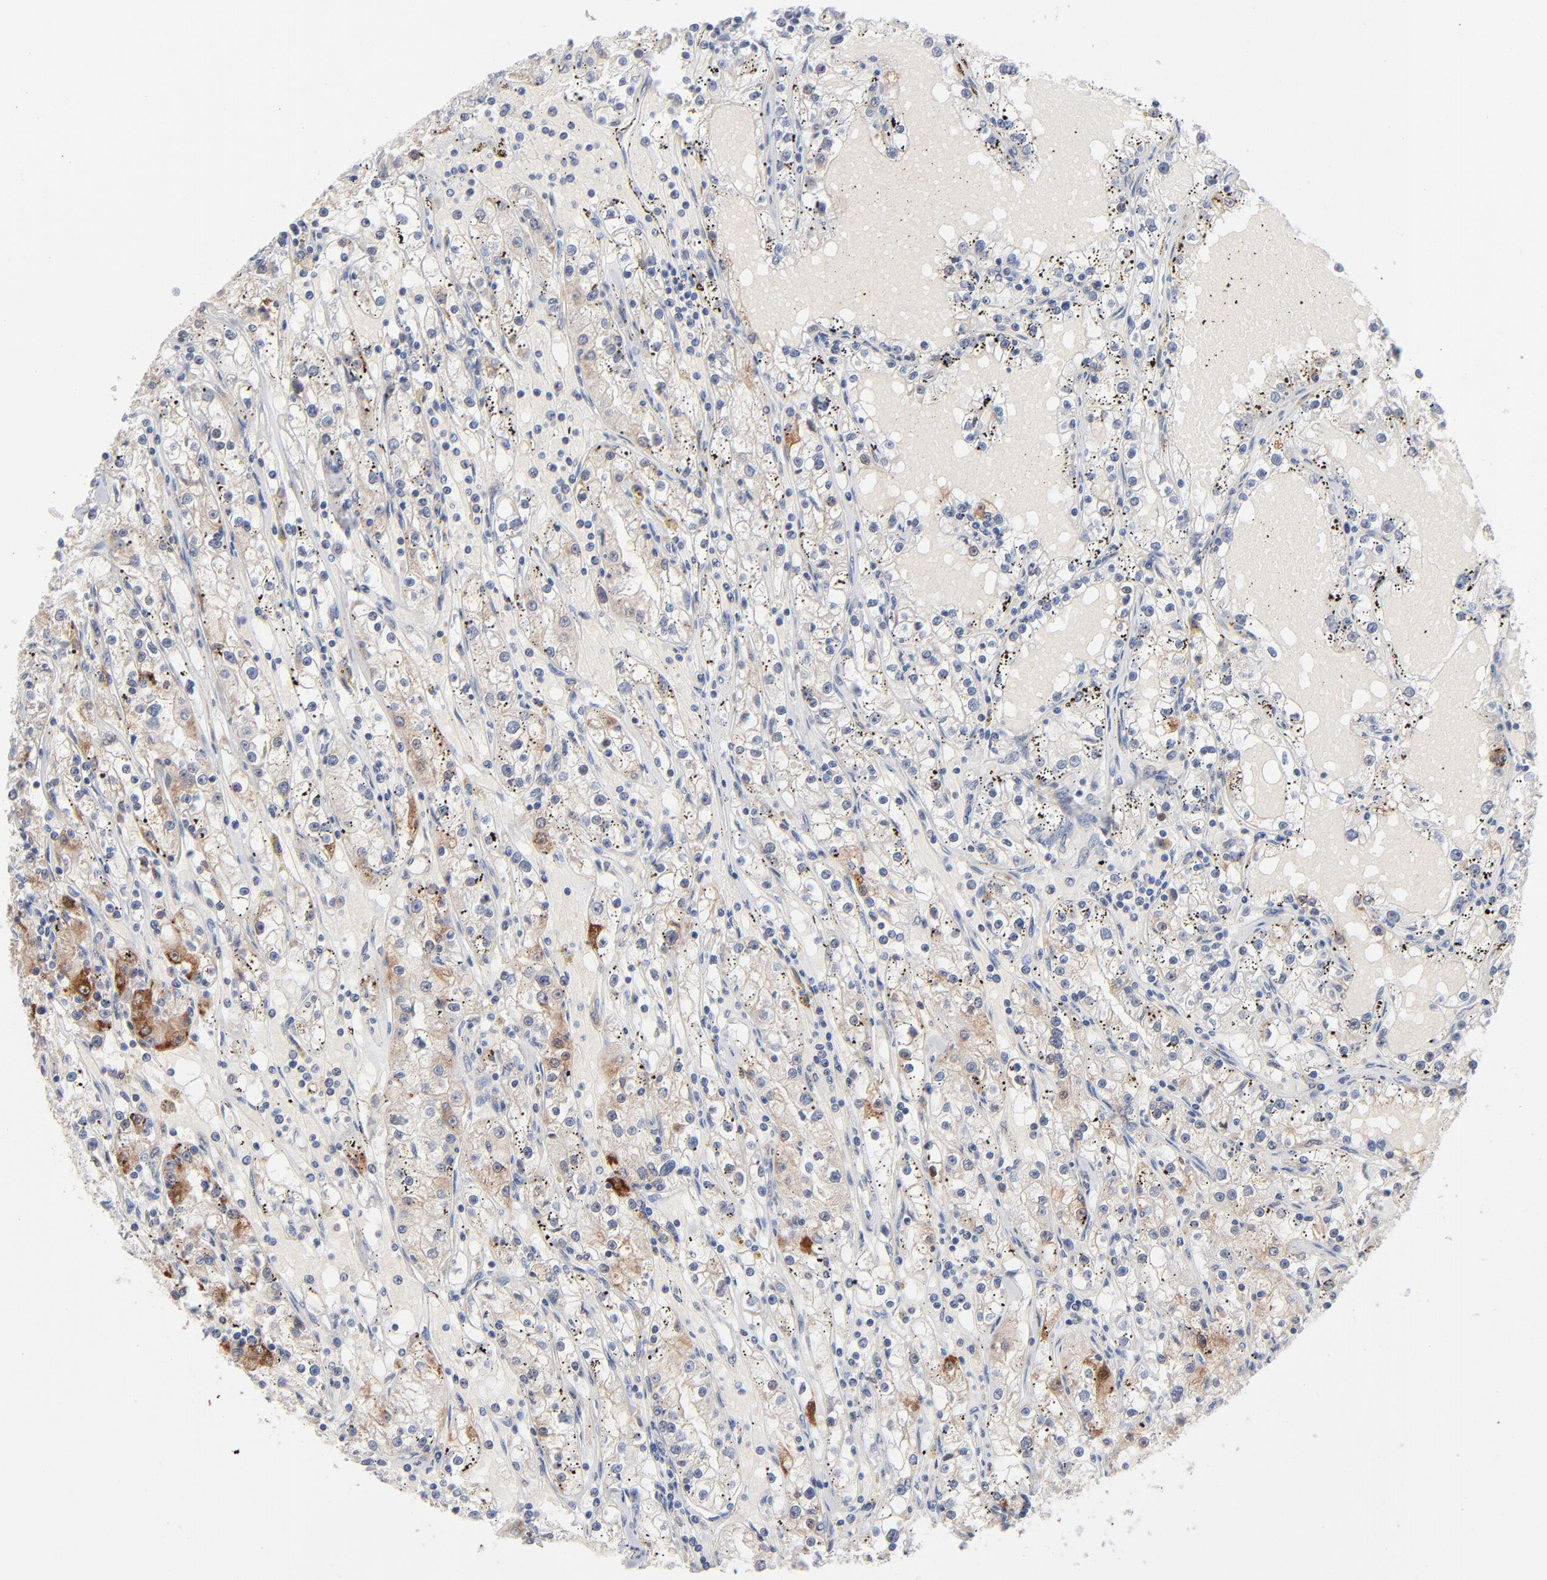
{"staining": {"intensity": "weak", "quantity": "<25%", "location": "cytoplasmic/membranous"}, "tissue": "renal cancer", "cell_type": "Tumor cells", "image_type": "cancer", "snomed": [{"axis": "morphology", "description": "Adenocarcinoma, NOS"}, {"axis": "topography", "description": "Kidney"}], "caption": "Tumor cells show no significant protein positivity in adenocarcinoma (renal).", "gene": "CHCHD10", "patient": {"sex": "male", "age": 56}}